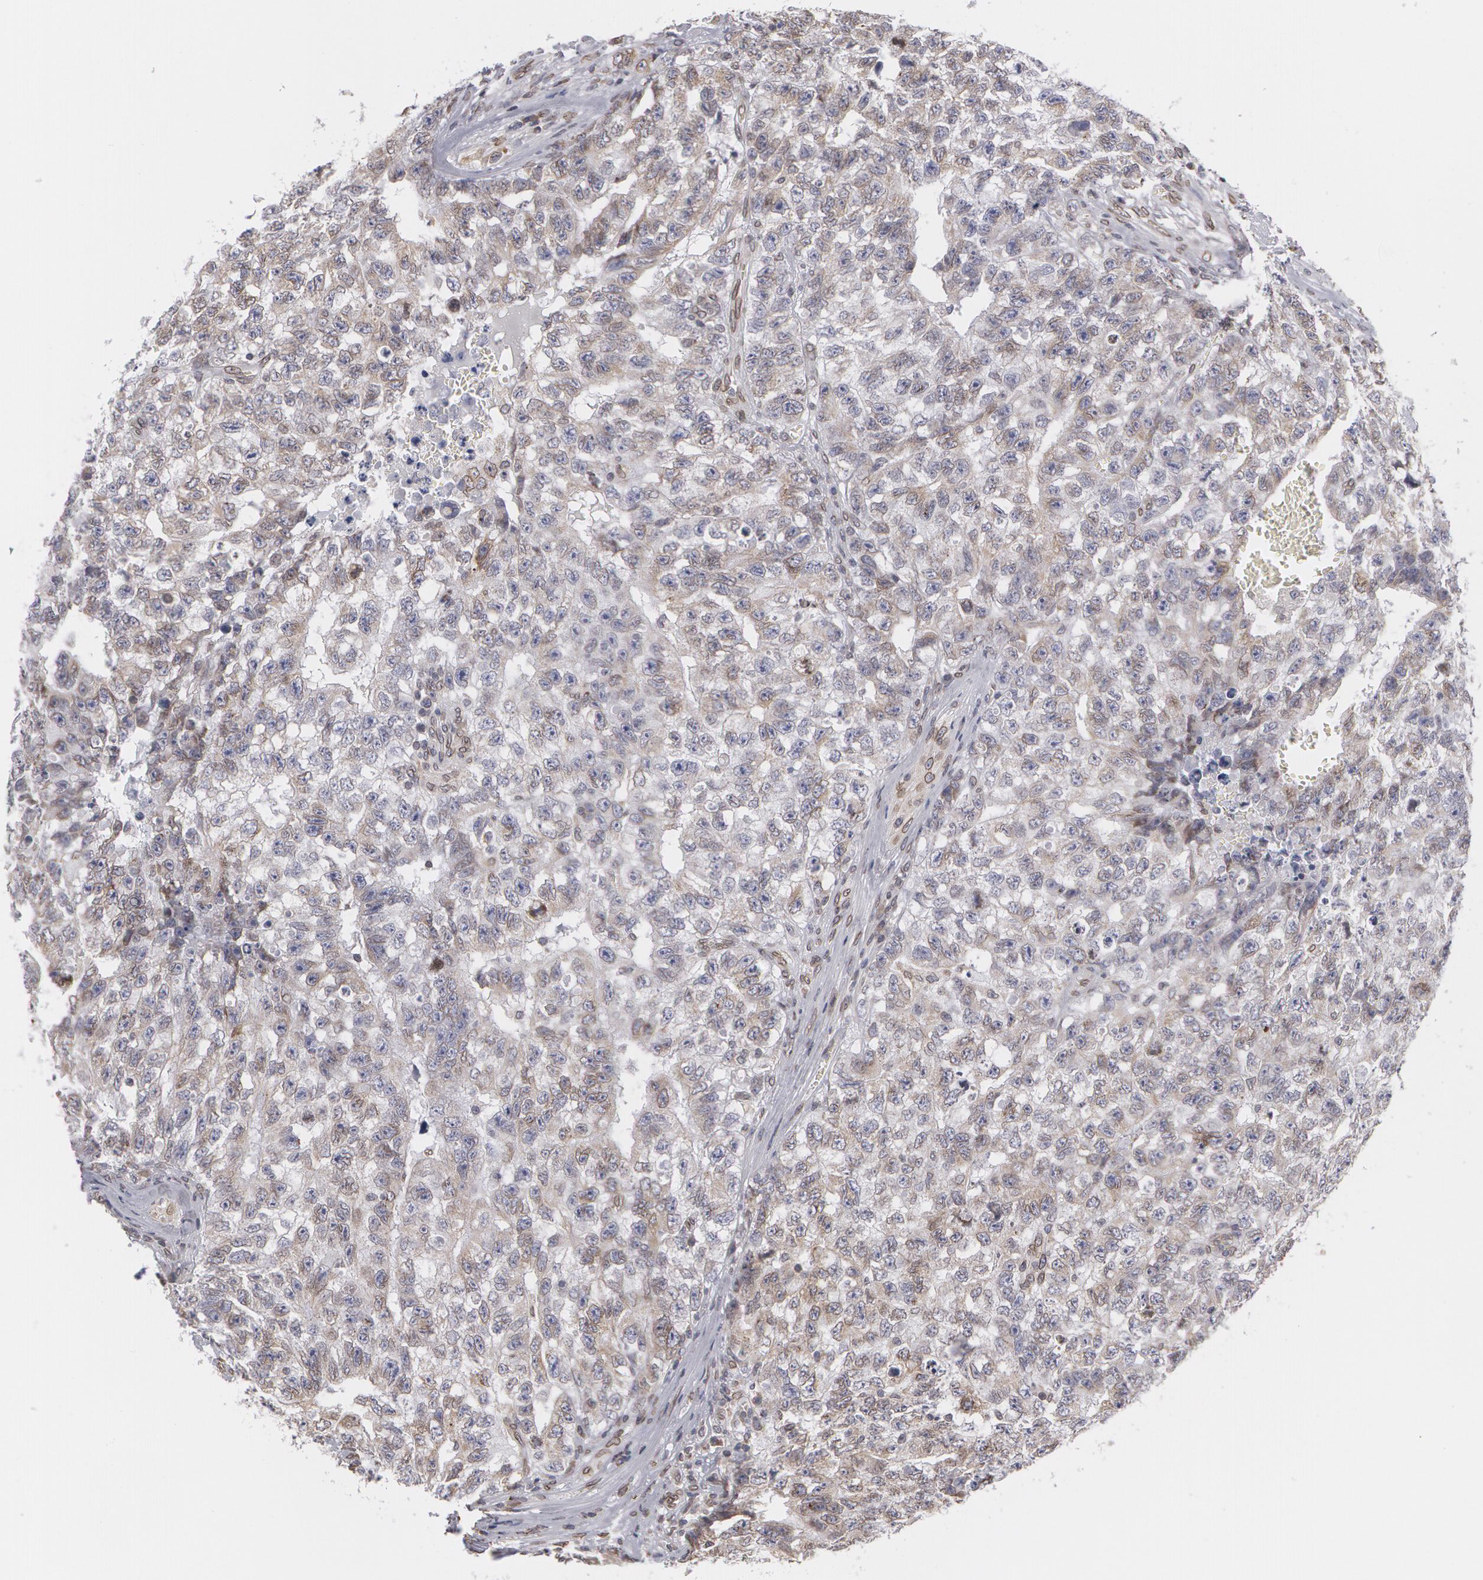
{"staining": {"intensity": "weak", "quantity": "25%-75%", "location": "cytoplasmic/membranous"}, "tissue": "testis cancer", "cell_type": "Tumor cells", "image_type": "cancer", "snomed": [{"axis": "morphology", "description": "Carcinoma, Embryonal, NOS"}, {"axis": "topography", "description": "Testis"}], "caption": "High-power microscopy captured an immunohistochemistry (IHC) photomicrograph of testis cancer (embryonal carcinoma), revealing weak cytoplasmic/membranous positivity in about 25%-75% of tumor cells. (DAB (3,3'-diaminobenzidine) = brown stain, brightfield microscopy at high magnification).", "gene": "EMD", "patient": {"sex": "male", "age": 31}}